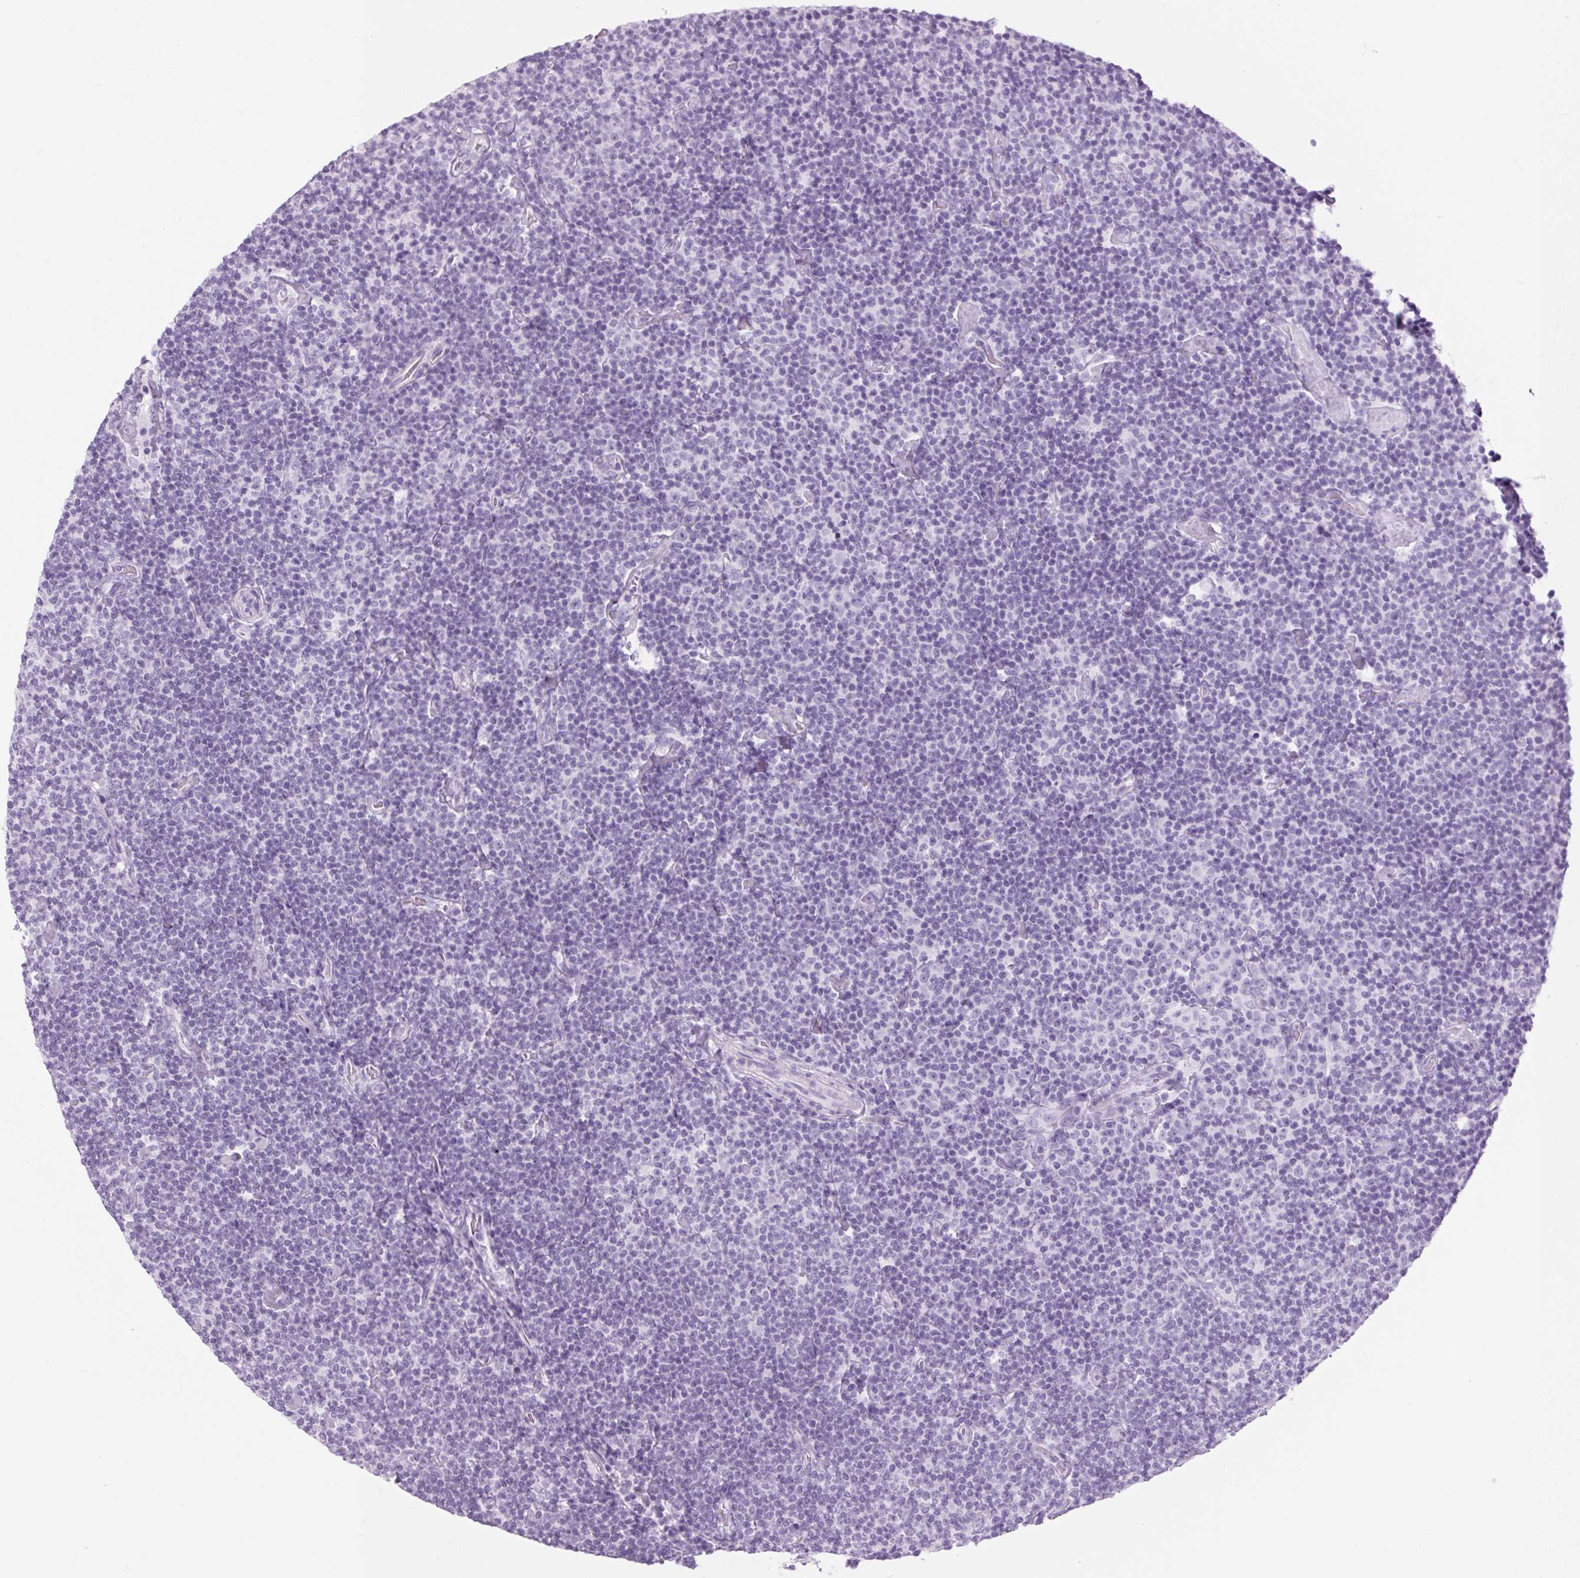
{"staining": {"intensity": "negative", "quantity": "none", "location": "none"}, "tissue": "lymphoma", "cell_type": "Tumor cells", "image_type": "cancer", "snomed": [{"axis": "morphology", "description": "Malignant lymphoma, non-Hodgkin's type, Low grade"}, {"axis": "topography", "description": "Lymph node"}], "caption": "Histopathology image shows no protein positivity in tumor cells of lymphoma tissue. (DAB (3,3'-diaminobenzidine) immunohistochemistry visualized using brightfield microscopy, high magnification).", "gene": "PPP1R1A", "patient": {"sex": "male", "age": 81}}